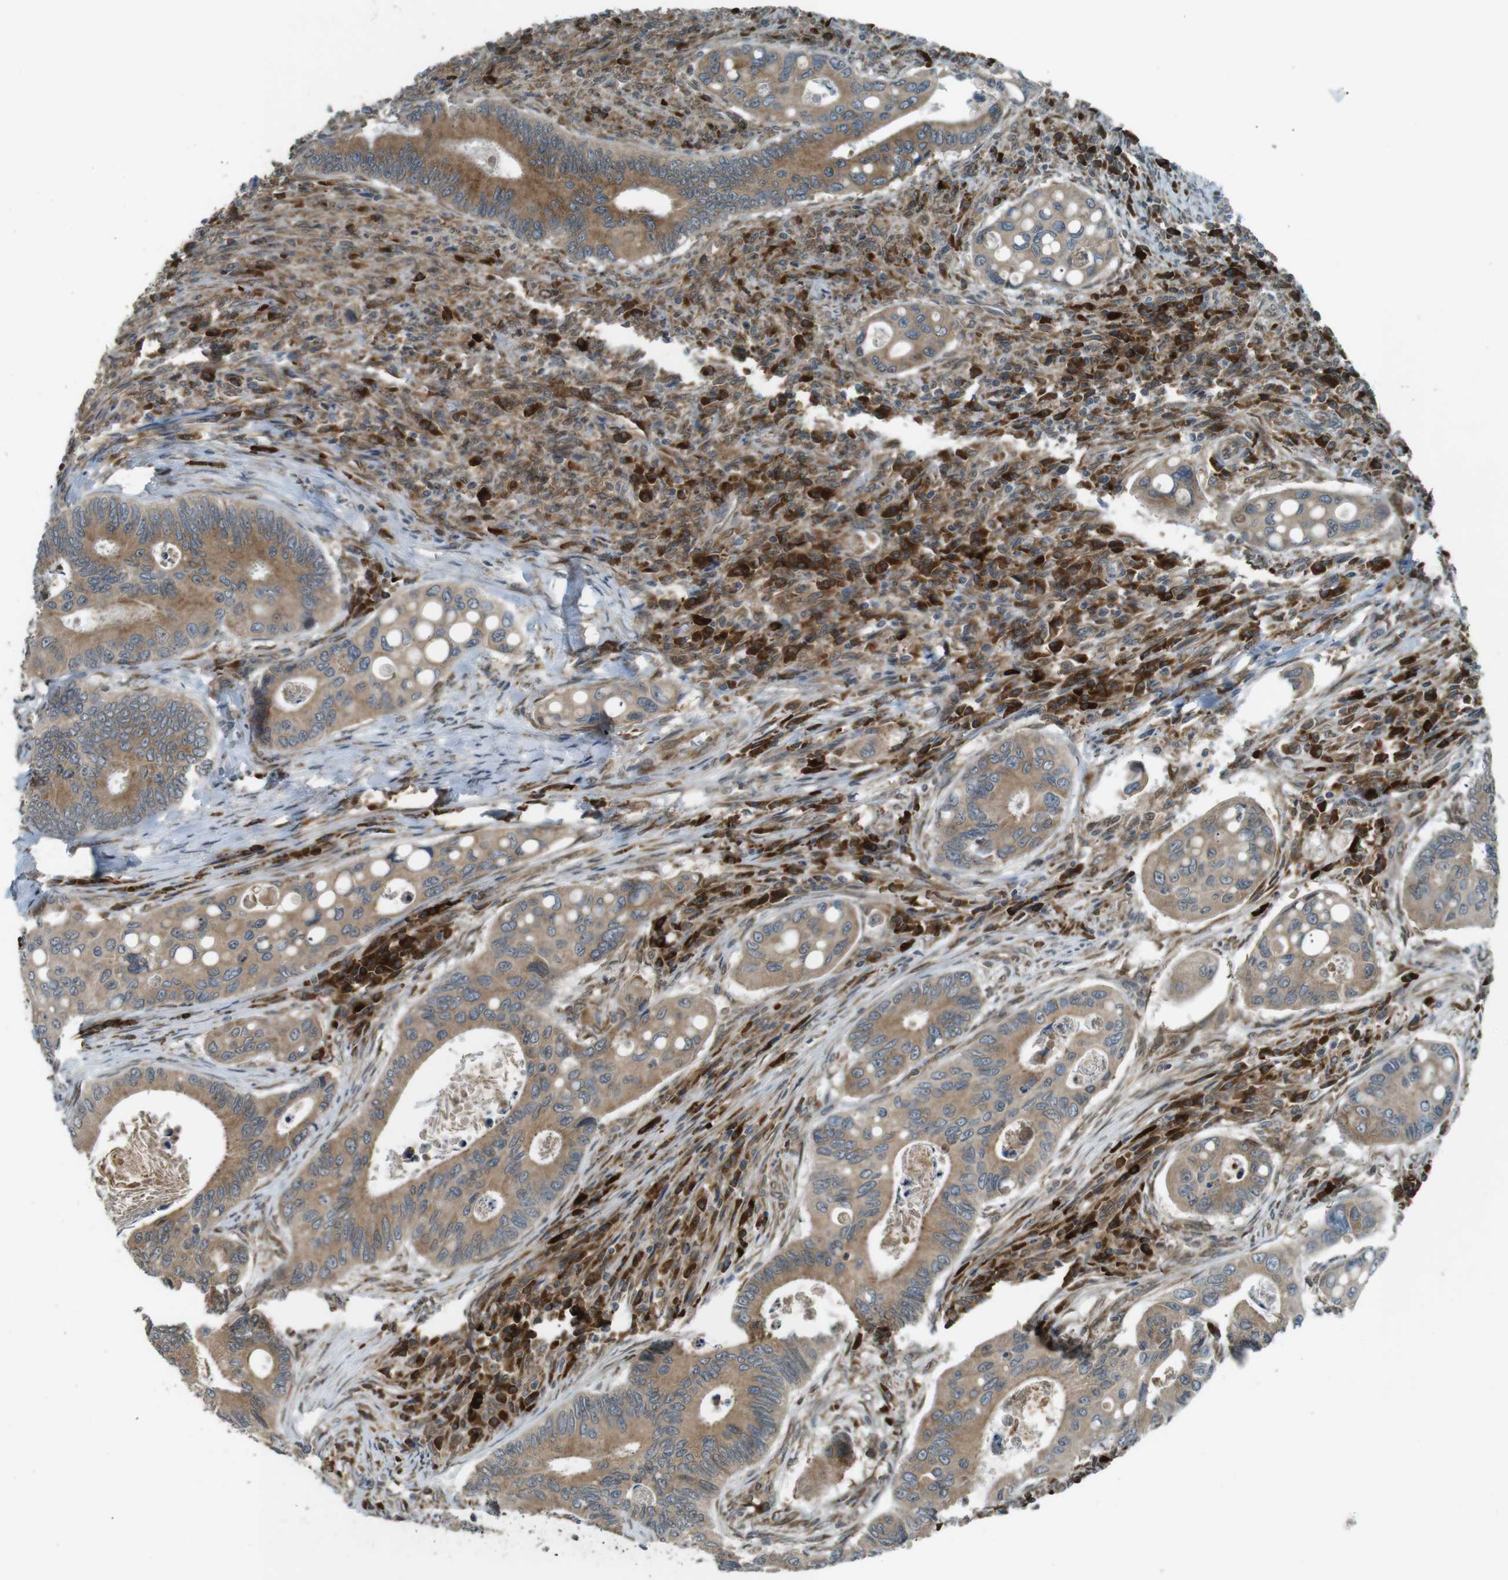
{"staining": {"intensity": "moderate", "quantity": ">75%", "location": "cytoplasmic/membranous"}, "tissue": "colorectal cancer", "cell_type": "Tumor cells", "image_type": "cancer", "snomed": [{"axis": "morphology", "description": "Inflammation, NOS"}, {"axis": "morphology", "description": "Adenocarcinoma, NOS"}, {"axis": "topography", "description": "Colon"}], "caption": "Colorectal adenocarcinoma stained with immunohistochemistry (IHC) displays moderate cytoplasmic/membranous expression in approximately >75% of tumor cells.", "gene": "TMED4", "patient": {"sex": "male", "age": 72}}